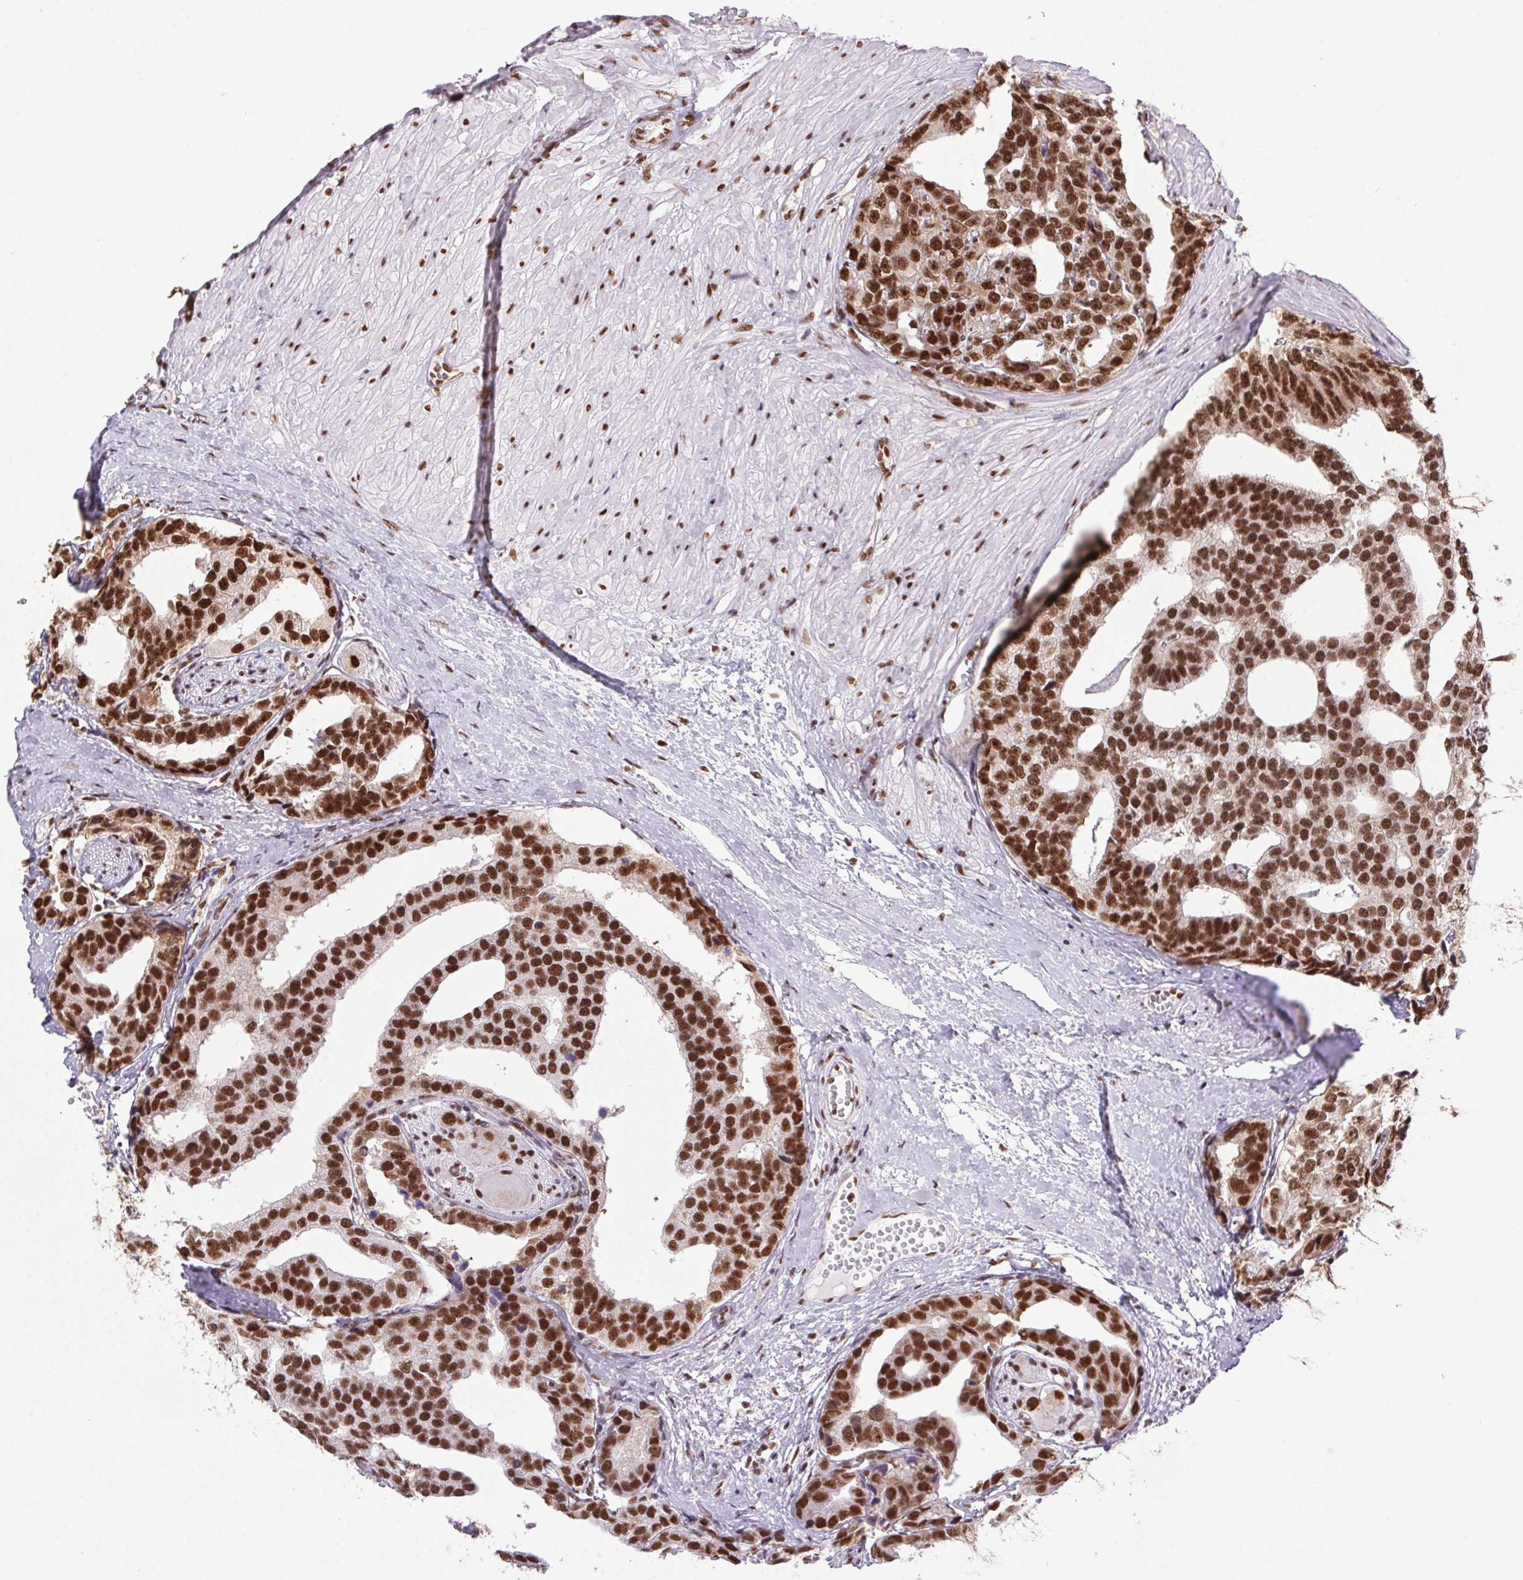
{"staining": {"intensity": "strong", "quantity": ">75%", "location": "nuclear"}, "tissue": "prostate cancer", "cell_type": "Tumor cells", "image_type": "cancer", "snomed": [{"axis": "morphology", "description": "Adenocarcinoma, High grade"}, {"axis": "topography", "description": "Prostate"}], "caption": "Immunohistochemical staining of prostate adenocarcinoma (high-grade) exhibits high levels of strong nuclear staining in approximately >75% of tumor cells.", "gene": "ZNF207", "patient": {"sex": "male", "age": 71}}